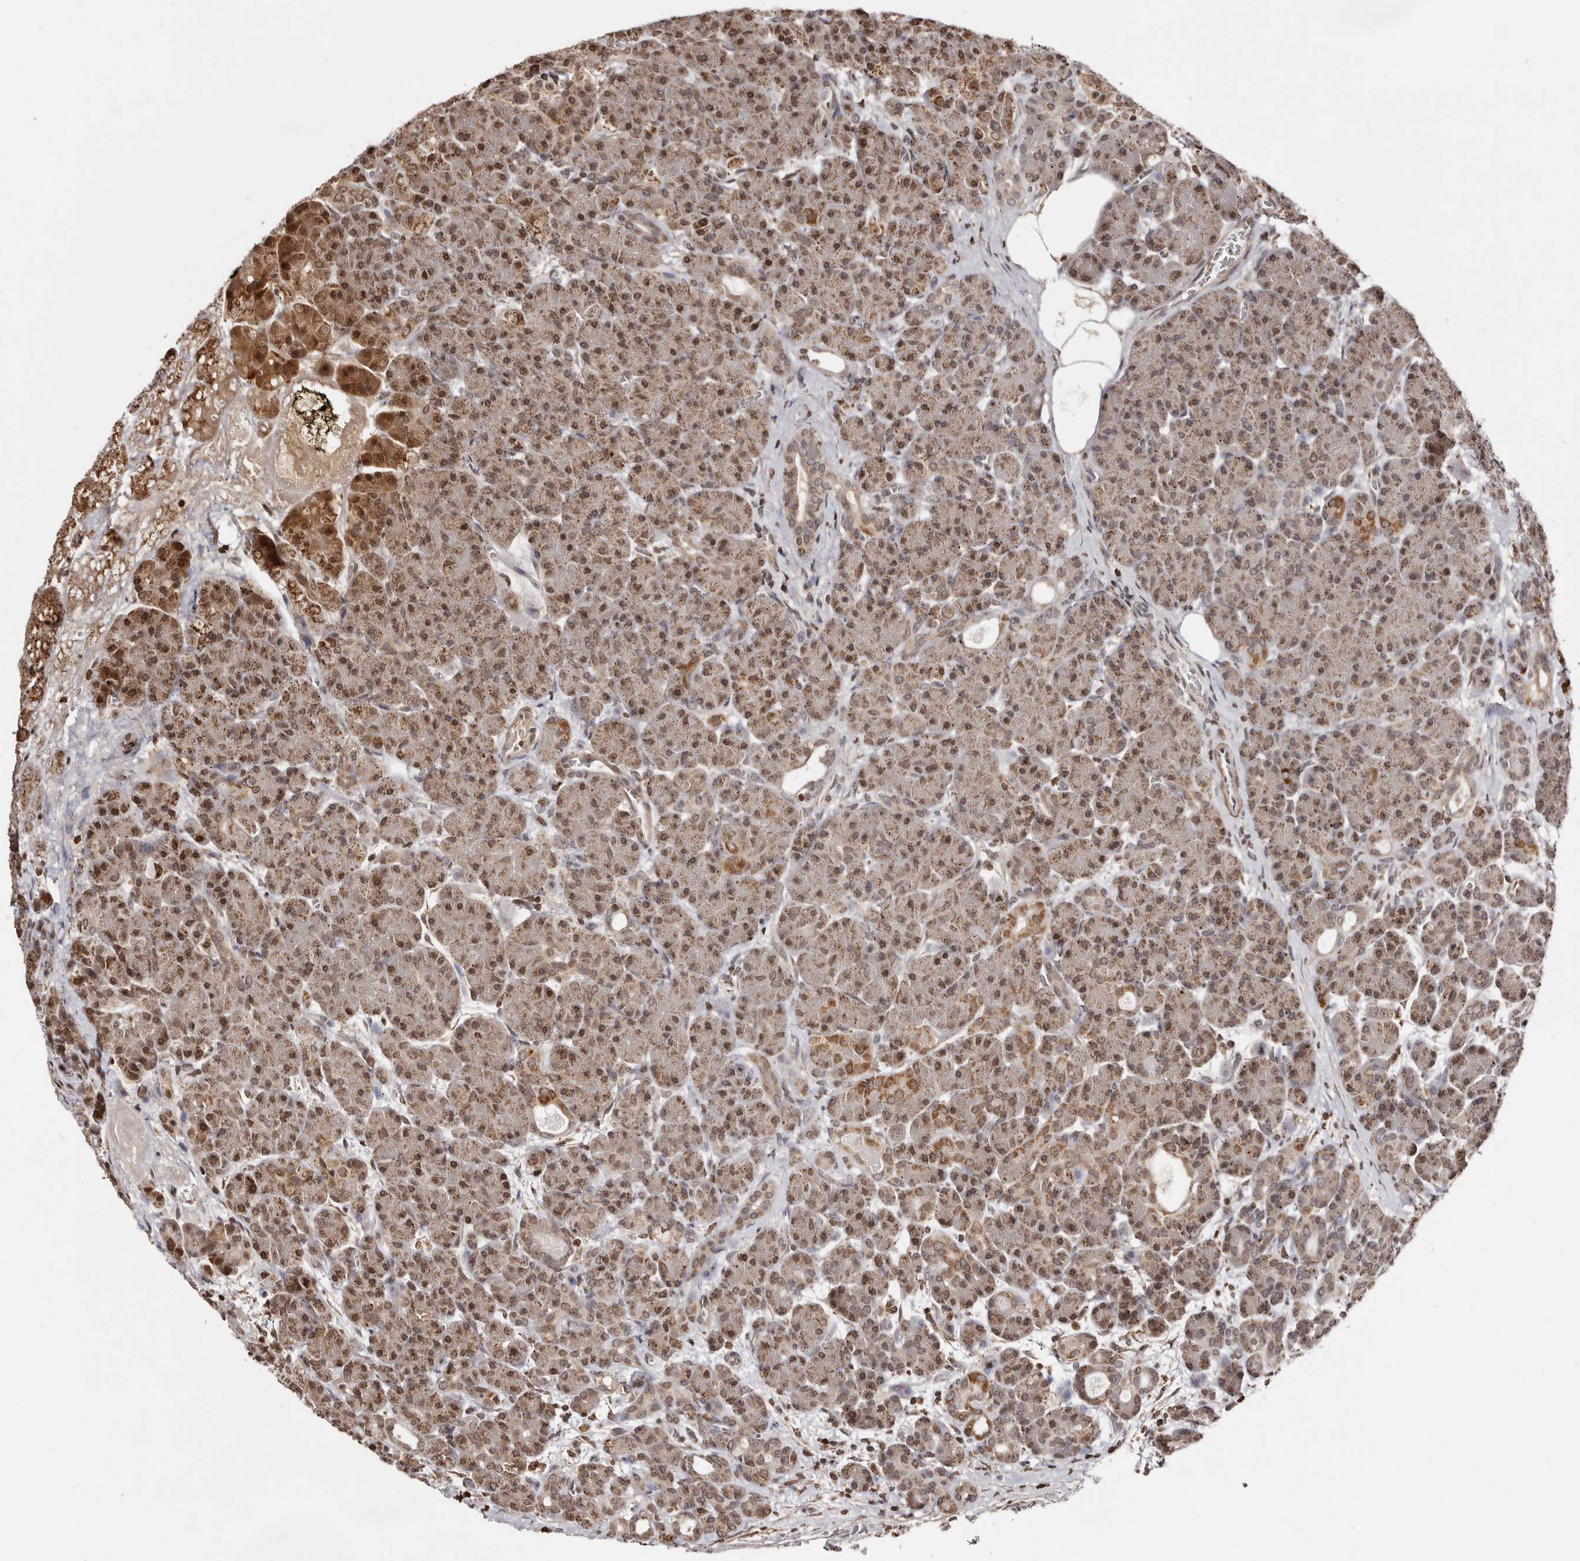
{"staining": {"intensity": "moderate", "quantity": ">75%", "location": "cytoplasmic/membranous,nuclear"}, "tissue": "pancreas", "cell_type": "Exocrine glandular cells", "image_type": "normal", "snomed": [{"axis": "morphology", "description": "Normal tissue, NOS"}, {"axis": "topography", "description": "Pancreas"}], "caption": "There is medium levels of moderate cytoplasmic/membranous,nuclear positivity in exocrine glandular cells of unremarkable pancreas, as demonstrated by immunohistochemical staining (brown color).", "gene": "CCDC190", "patient": {"sex": "male", "age": 63}}